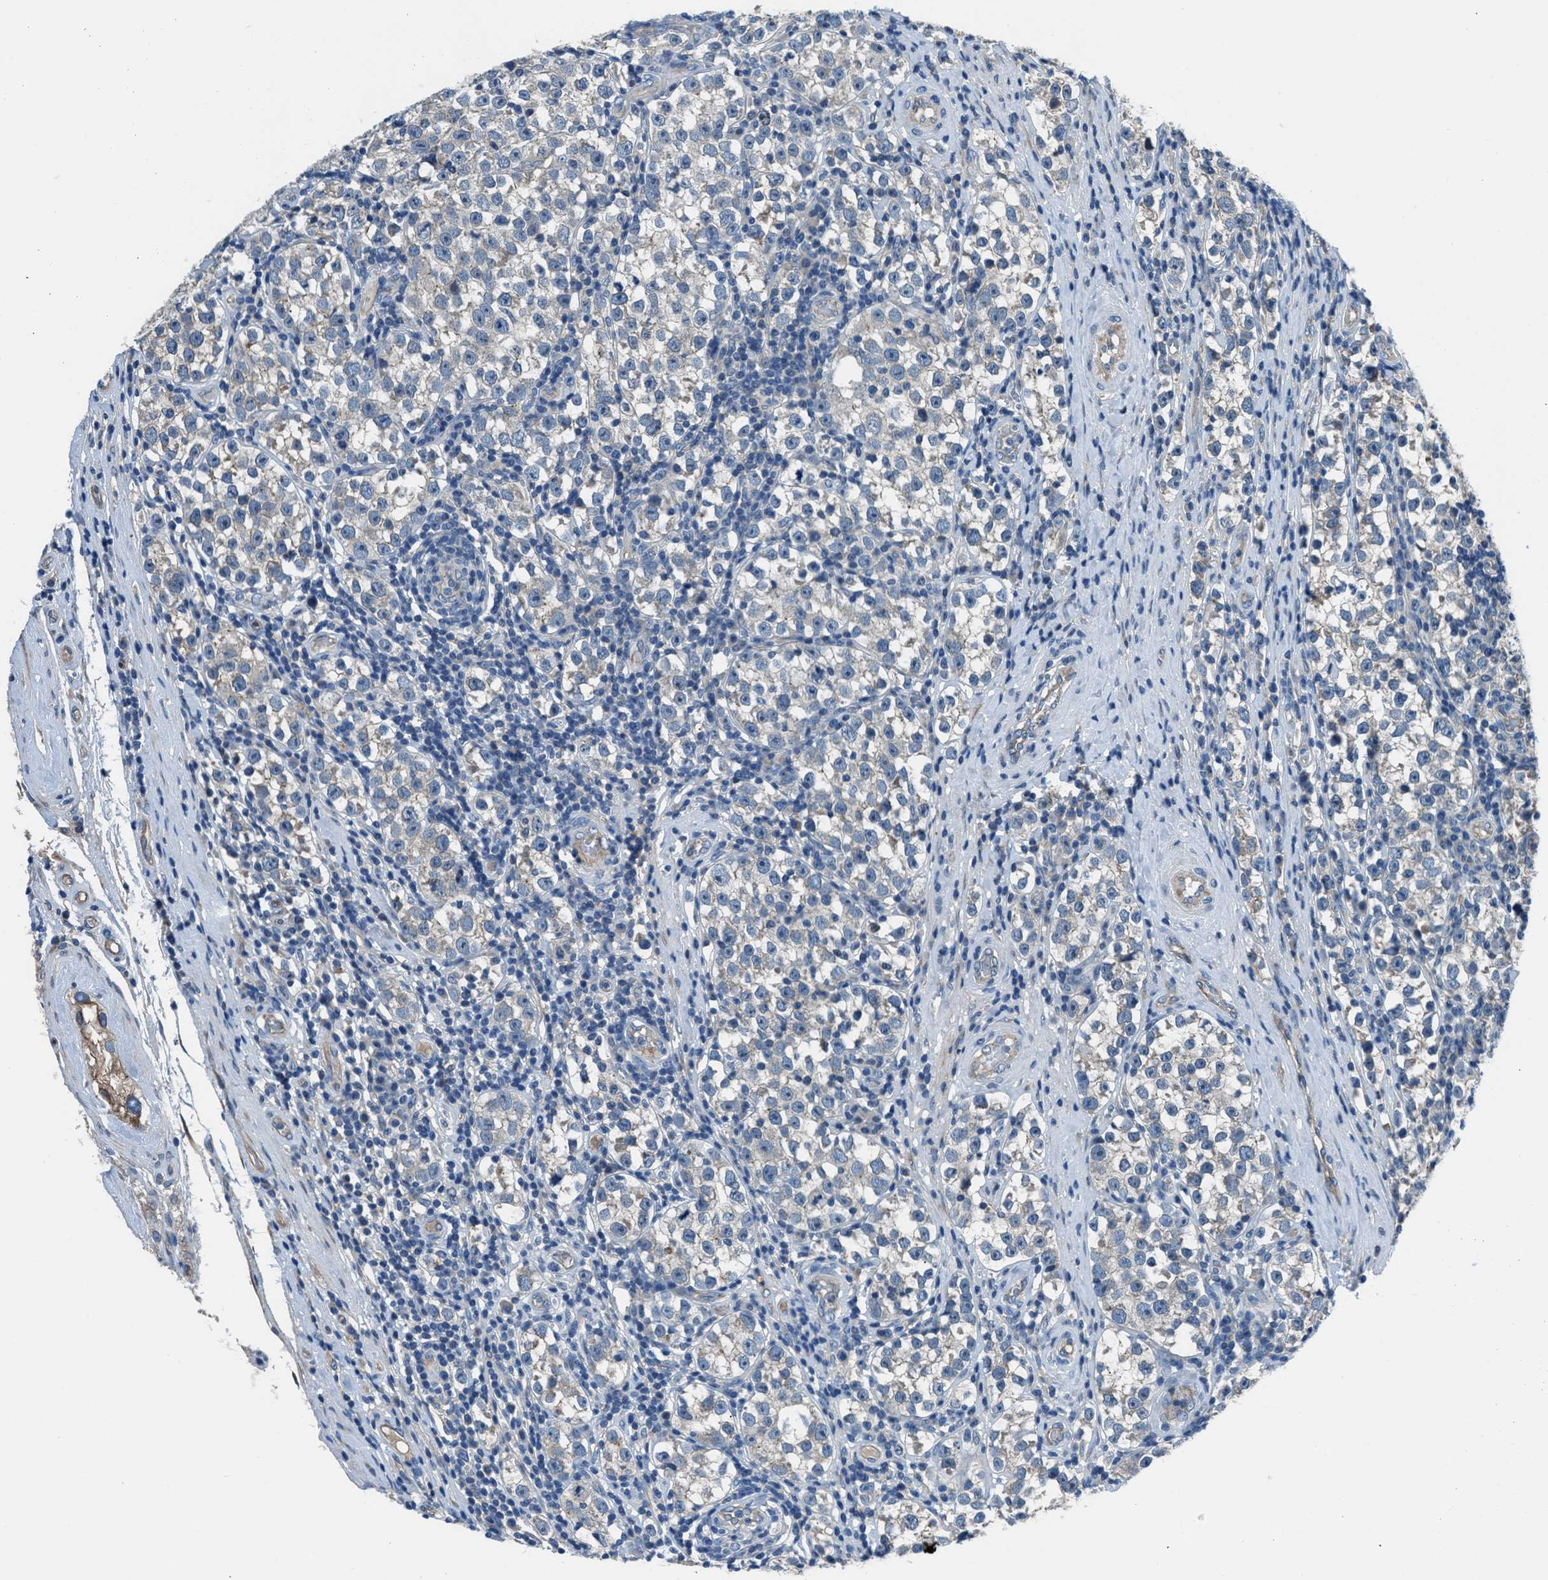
{"staining": {"intensity": "negative", "quantity": "none", "location": "none"}, "tissue": "testis cancer", "cell_type": "Tumor cells", "image_type": "cancer", "snomed": [{"axis": "morphology", "description": "Normal tissue, NOS"}, {"axis": "morphology", "description": "Seminoma, NOS"}, {"axis": "topography", "description": "Testis"}], "caption": "High magnification brightfield microscopy of testis seminoma stained with DAB (3,3'-diaminobenzidine) (brown) and counterstained with hematoxylin (blue): tumor cells show no significant positivity.", "gene": "SLC38A6", "patient": {"sex": "male", "age": 43}}